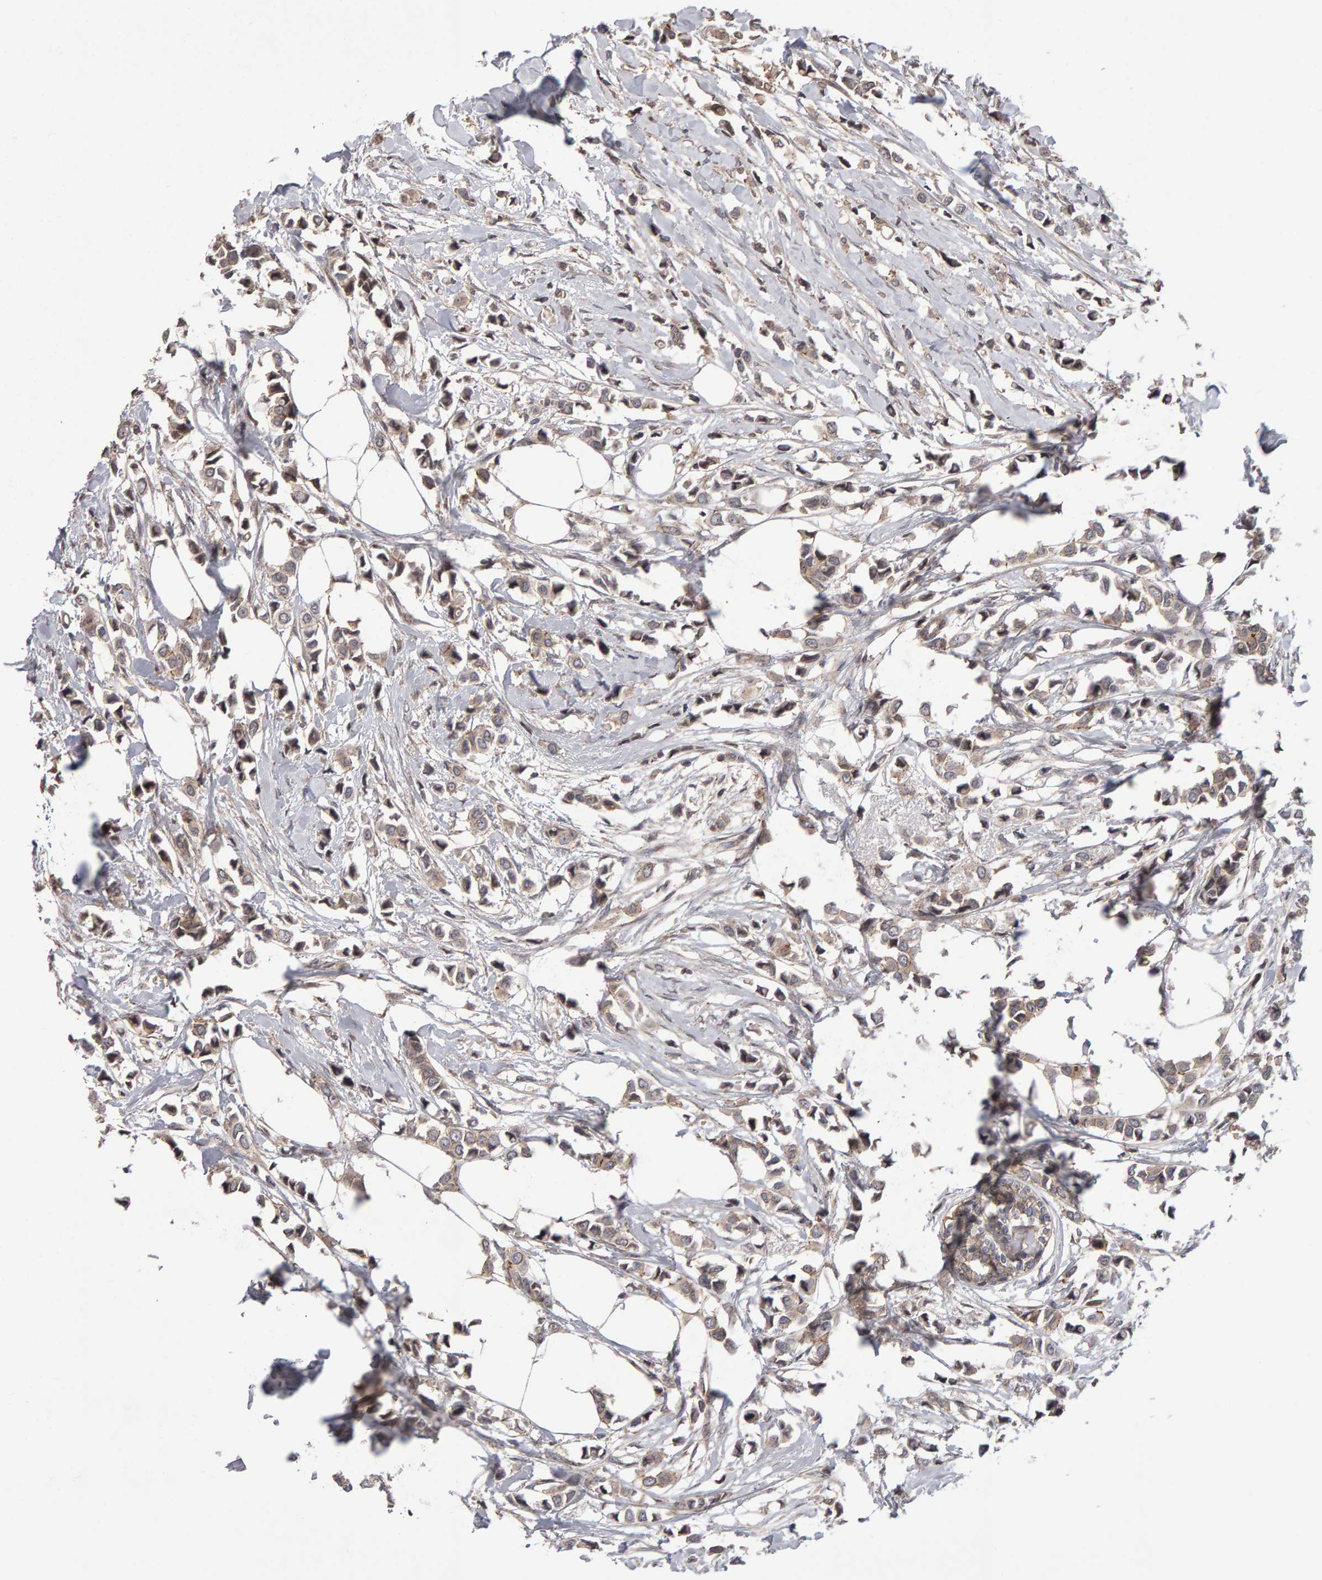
{"staining": {"intensity": "weak", "quantity": ">75%", "location": "cytoplasmic/membranous"}, "tissue": "breast cancer", "cell_type": "Tumor cells", "image_type": "cancer", "snomed": [{"axis": "morphology", "description": "Lobular carcinoma"}, {"axis": "topography", "description": "Breast"}], "caption": "DAB immunohistochemical staining of breast cancer (lobular carcinoma) displays weak cytoplasmic/membranous protein positivity in approximately >75% of tumor cells. The staining was performed using DAB (3,3'-diaminobenzidine) to visualize the protein expression in brown, while the nuclei were stained in blue with hematoxylin (Magnification: 20x).", "gene": "SCRIB", "patient": {"sex": "female", "age": 51}}